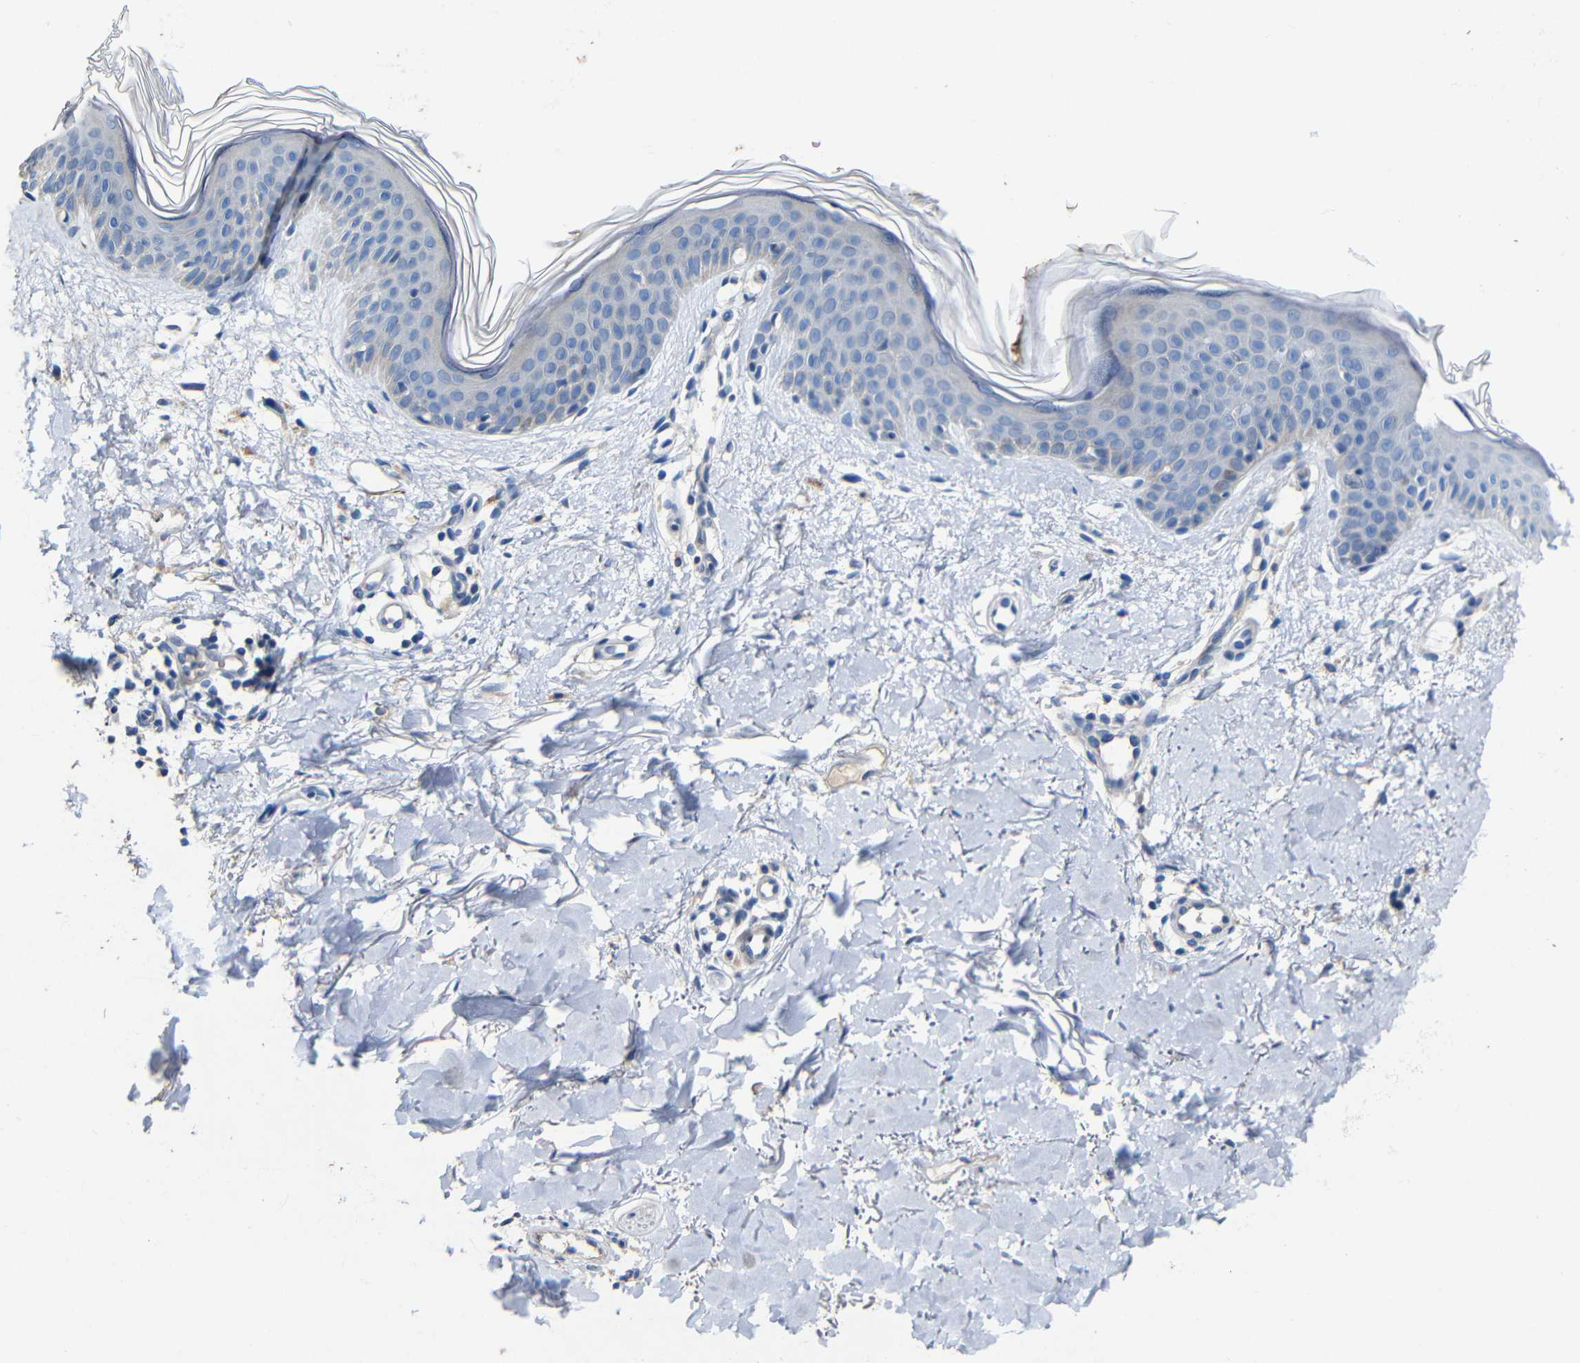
{"staining": {"intensity": "negative", "quantity": "none", "location": "none"}, "tissue": "skin", "cell_type": "Fibroblasts", "image_type": "normal", "snomed": [{"axis": "morphology", "description": "Normal tissue, NOS"}, {"axis": "topography", "description": "Skin"}], "caption": "The immunohistochemistry photomicrograph has no significant staining in fibroblasts of skin. Brightfield microscopy of immunohistochemistry (IHC) stained with DAB (3,3'-diaminobenzidine) (brown) and hematoxylin (blue), captured at high magnification.", "gene": "ACKR2", "patient": {"sex": "female", "age": 56}}